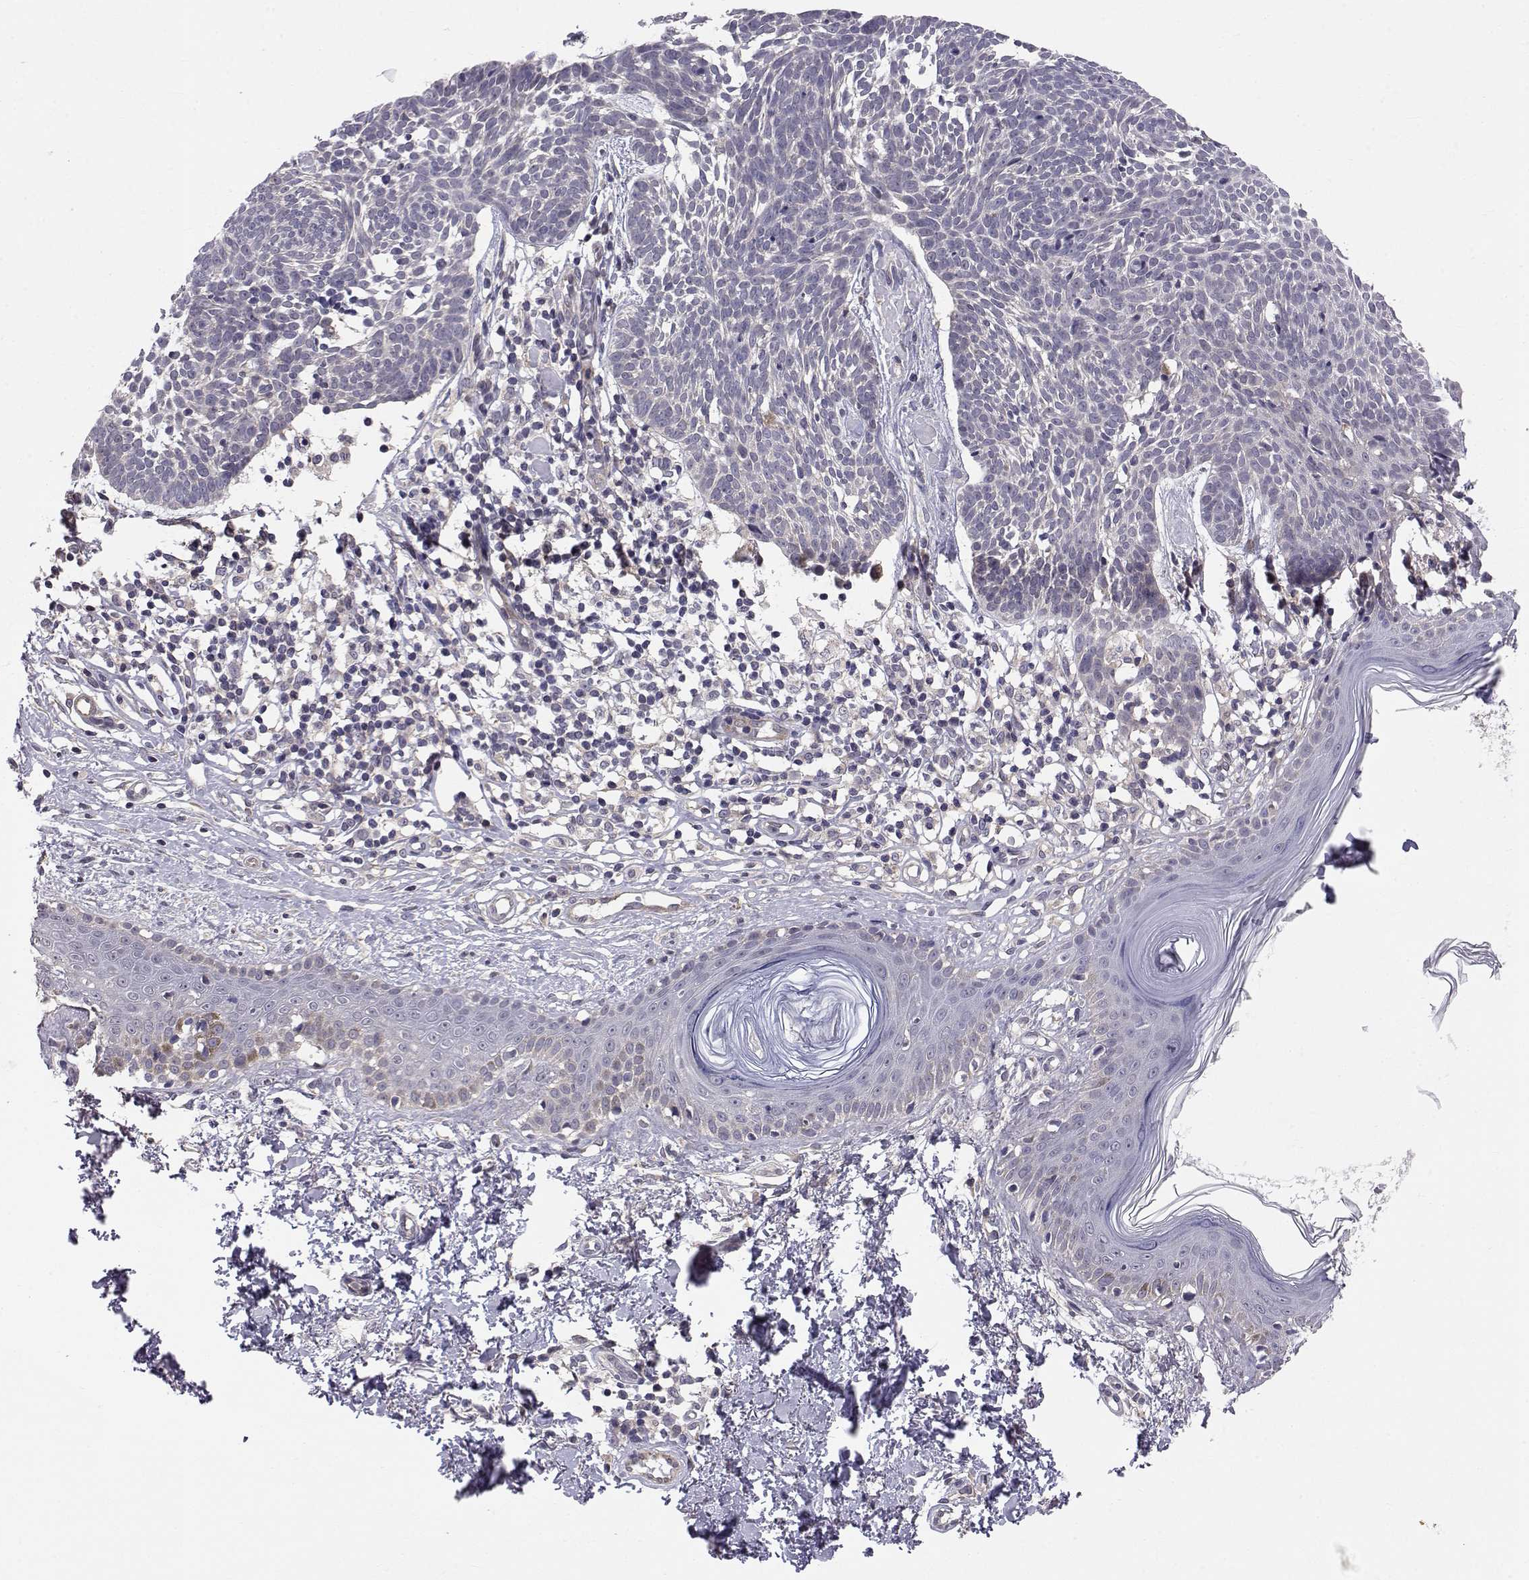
{"staining": {"intensity": "negative", "quantity": "none", "location": "none"}, "tissue": "skin cancer", "cell_type": "Tumor cells", "image_type": "cancer", "snomed": [{"axis": "morphology", "description": "Basal cell carcinoma"}, {"axis": "topography", "description": "Skin"}], "caption": "This is an immunohistochemistry photomicrograph of human skin cancer. There is no expression in tumor cells.", "gene": "PEX5L", "patient": {"sex": "male", "age": 85}}